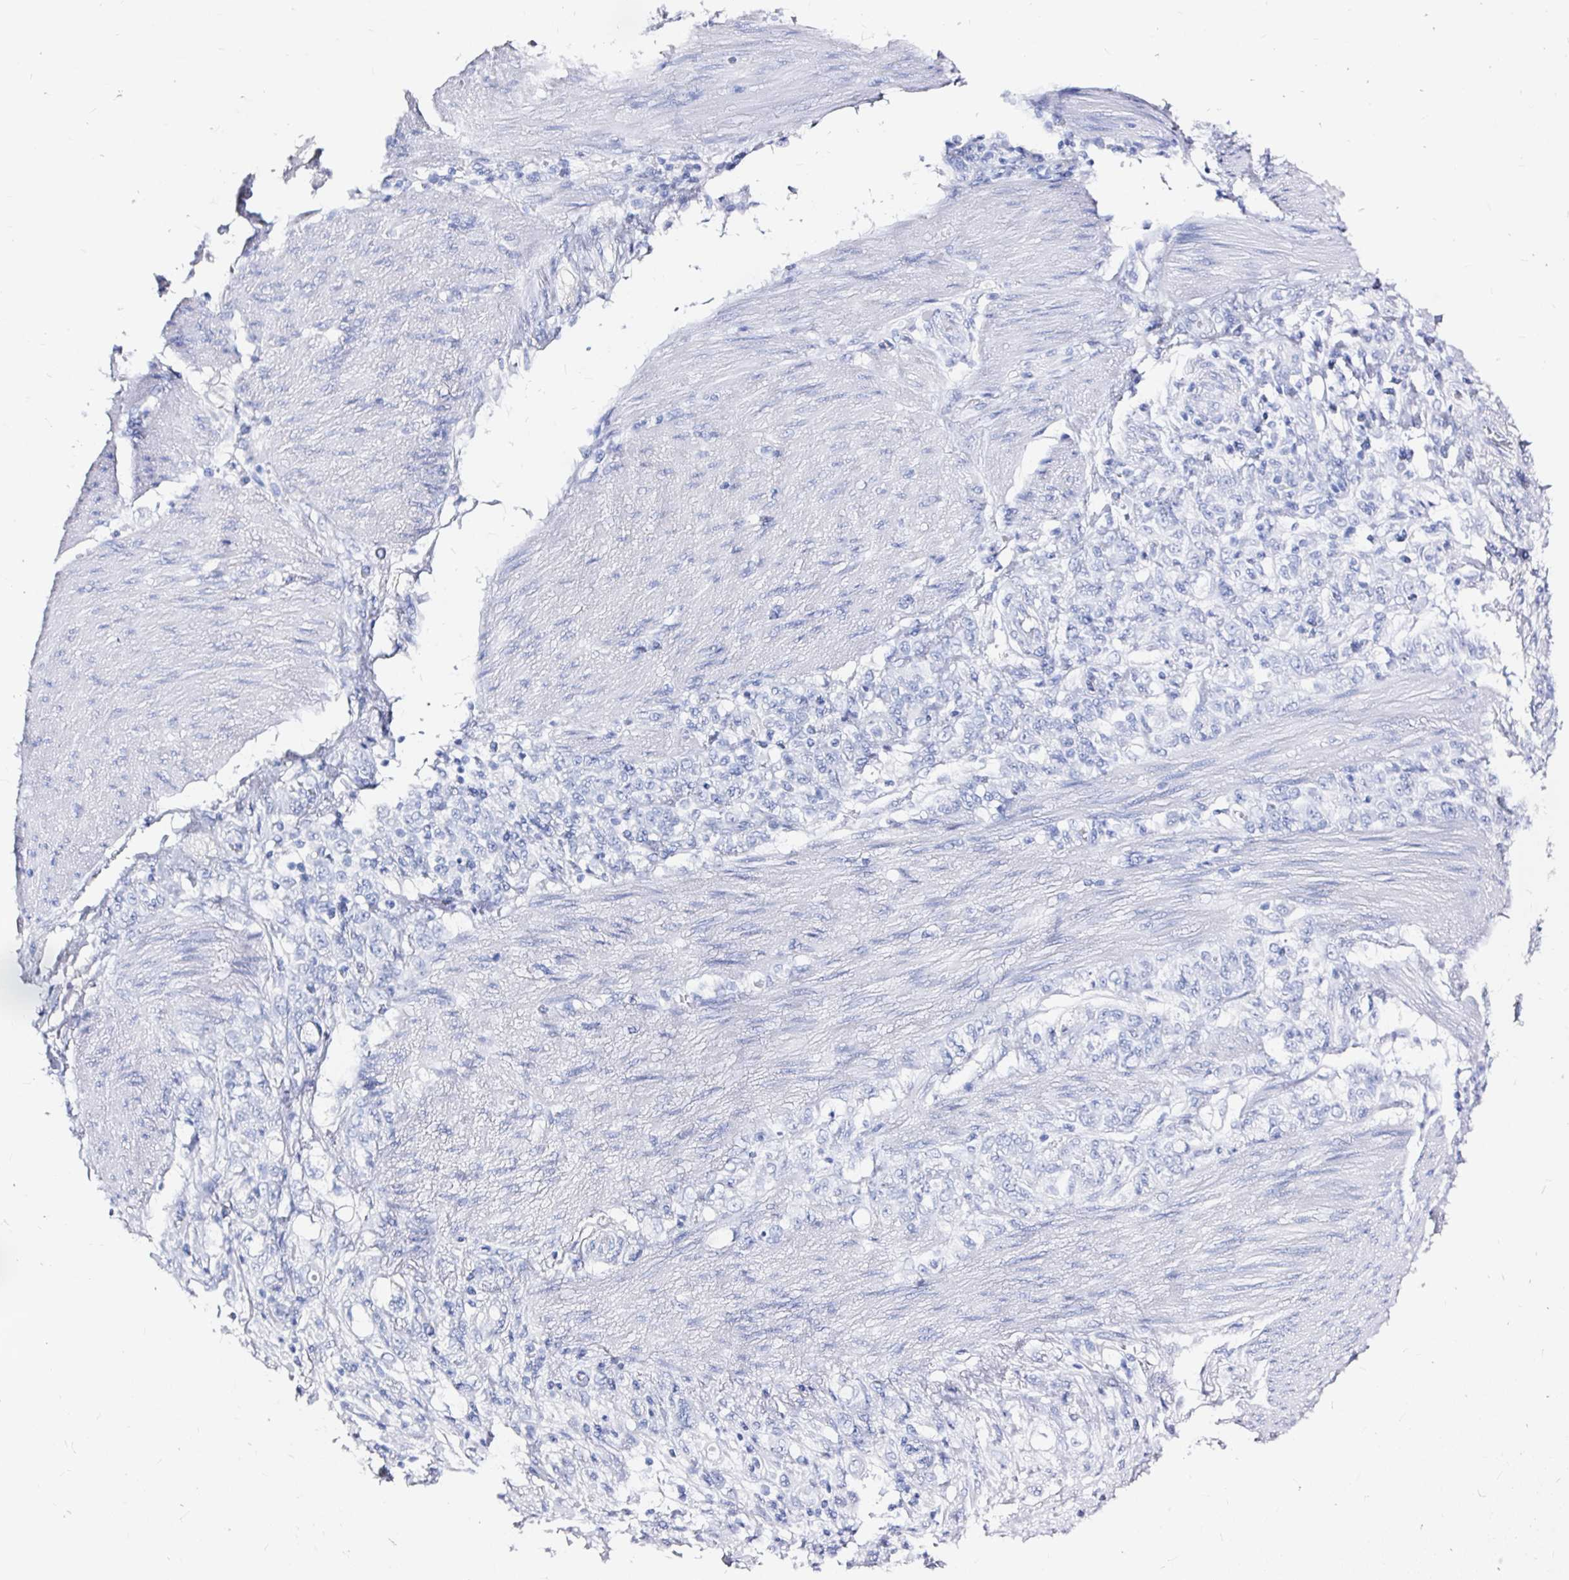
{"staining": {"intensity": "negative", "quantity": "none", "location": "none"}, "tissue": "stomach cancer", "cell_type": "Tumor cells", "image_type": "cancer", "snomed": [{"axis": "morphology", "description": "Adenocarcinoma, NOS"}, {"axis": "topography", "description": "Stomach"}], "caption": "A histopathology image of human stomach cancer is negative for staining in tumor cells.", "gene": "LUZP4", "patient": {"sex": "female", "age": 79}}